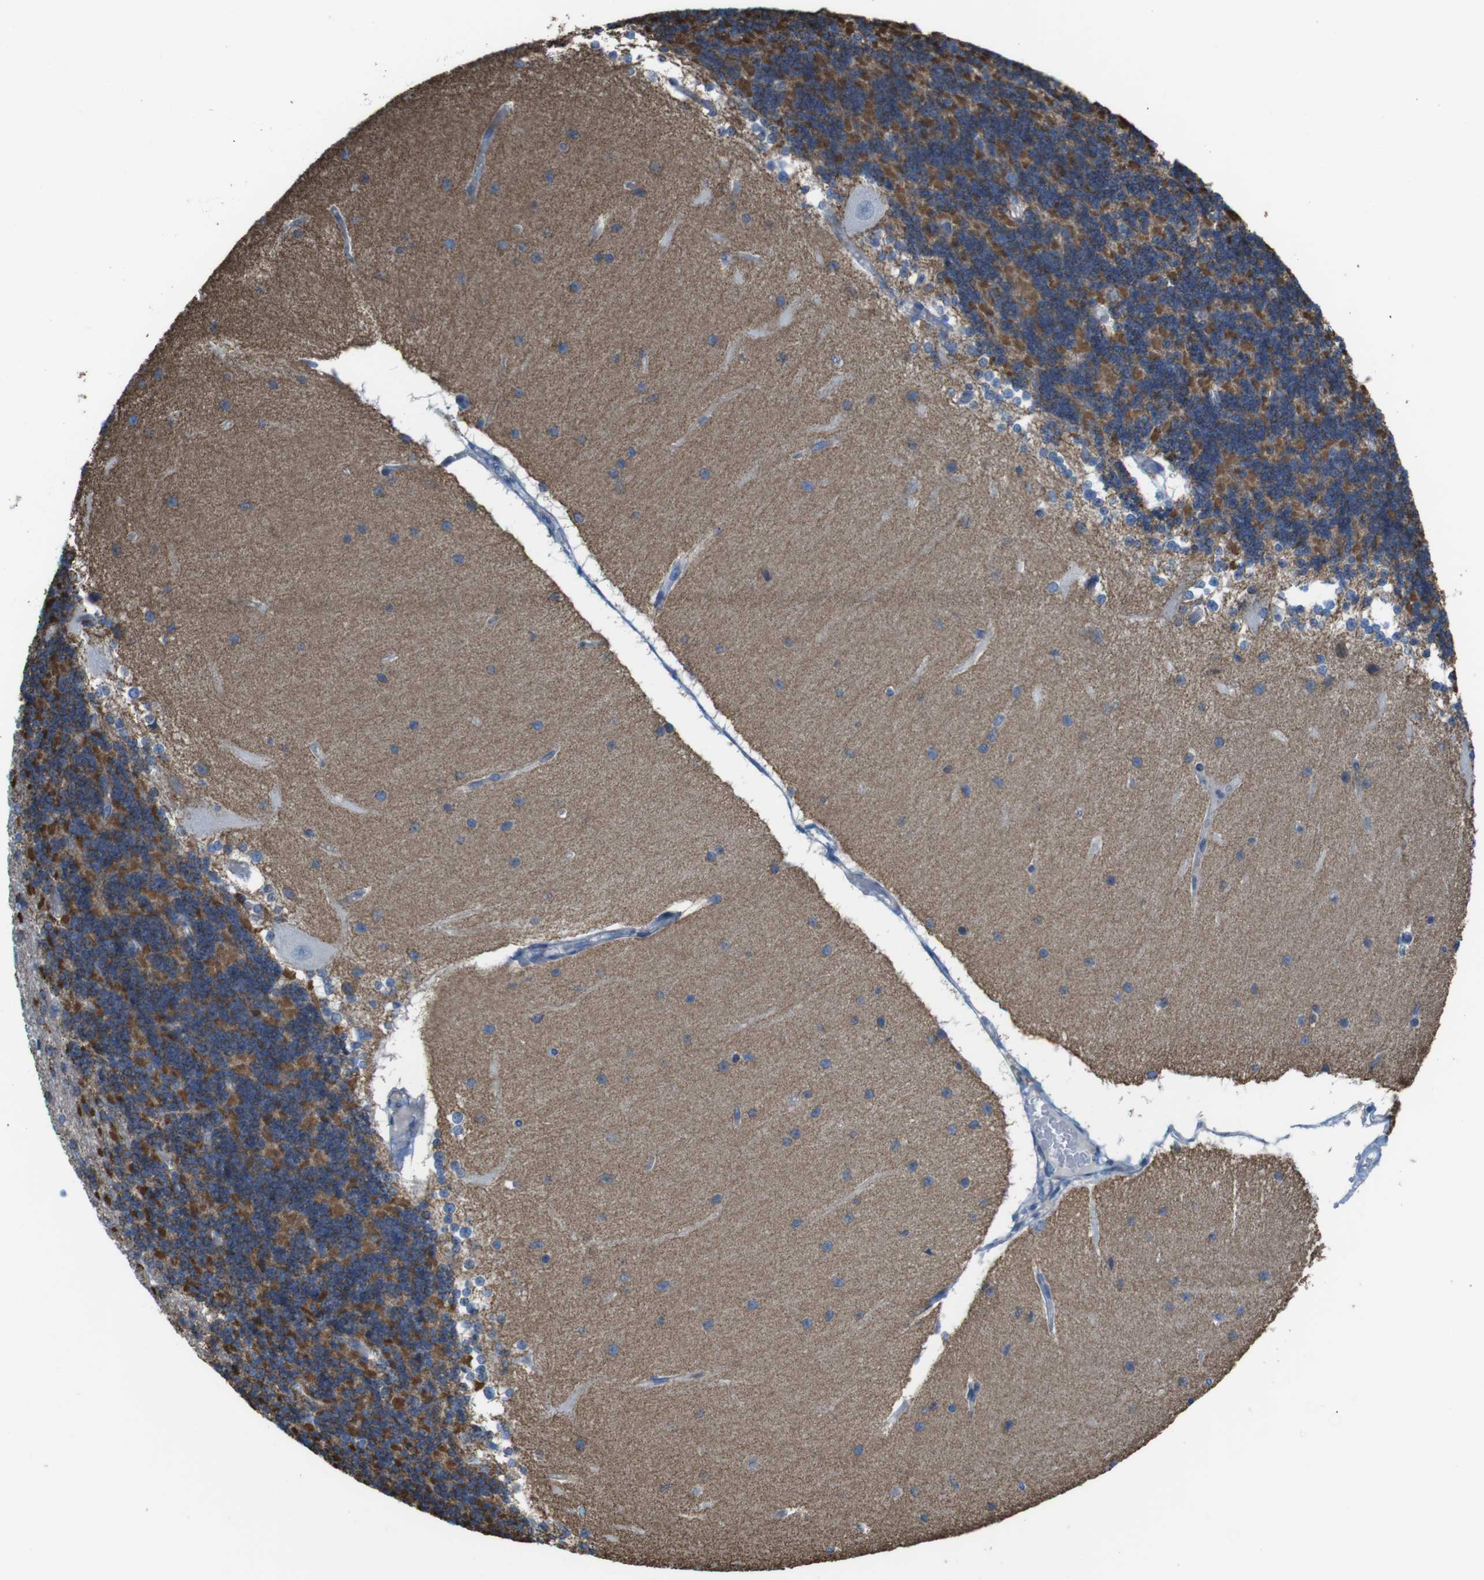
{"staining": {"intensity": "moderate", "quantity": ">75%", "location": "cytoplasmic/membranous"}, "tissue": "cerebellum", "cell_type": "Cells in granular layer", "image_type": "normal", "snomed": [{"axis": "morphology", "description": "Normal tissue, NOS"}, {"axis": "topography", "description": "Cerebellum"}], "caption": "A medium amount of moderate cytoplasmic/membranous staining is identified in approximately >75% of cells in granular layer in normal cerebellum. The protein of interest is stained brown, and the nuclei are stained in blue (DAB (3,3'-diaminobenzidine) IHC with brightfield microscopy, high magnification).", "gene": "GRIK1", "patient": {"sex": "female", "age": 54}}